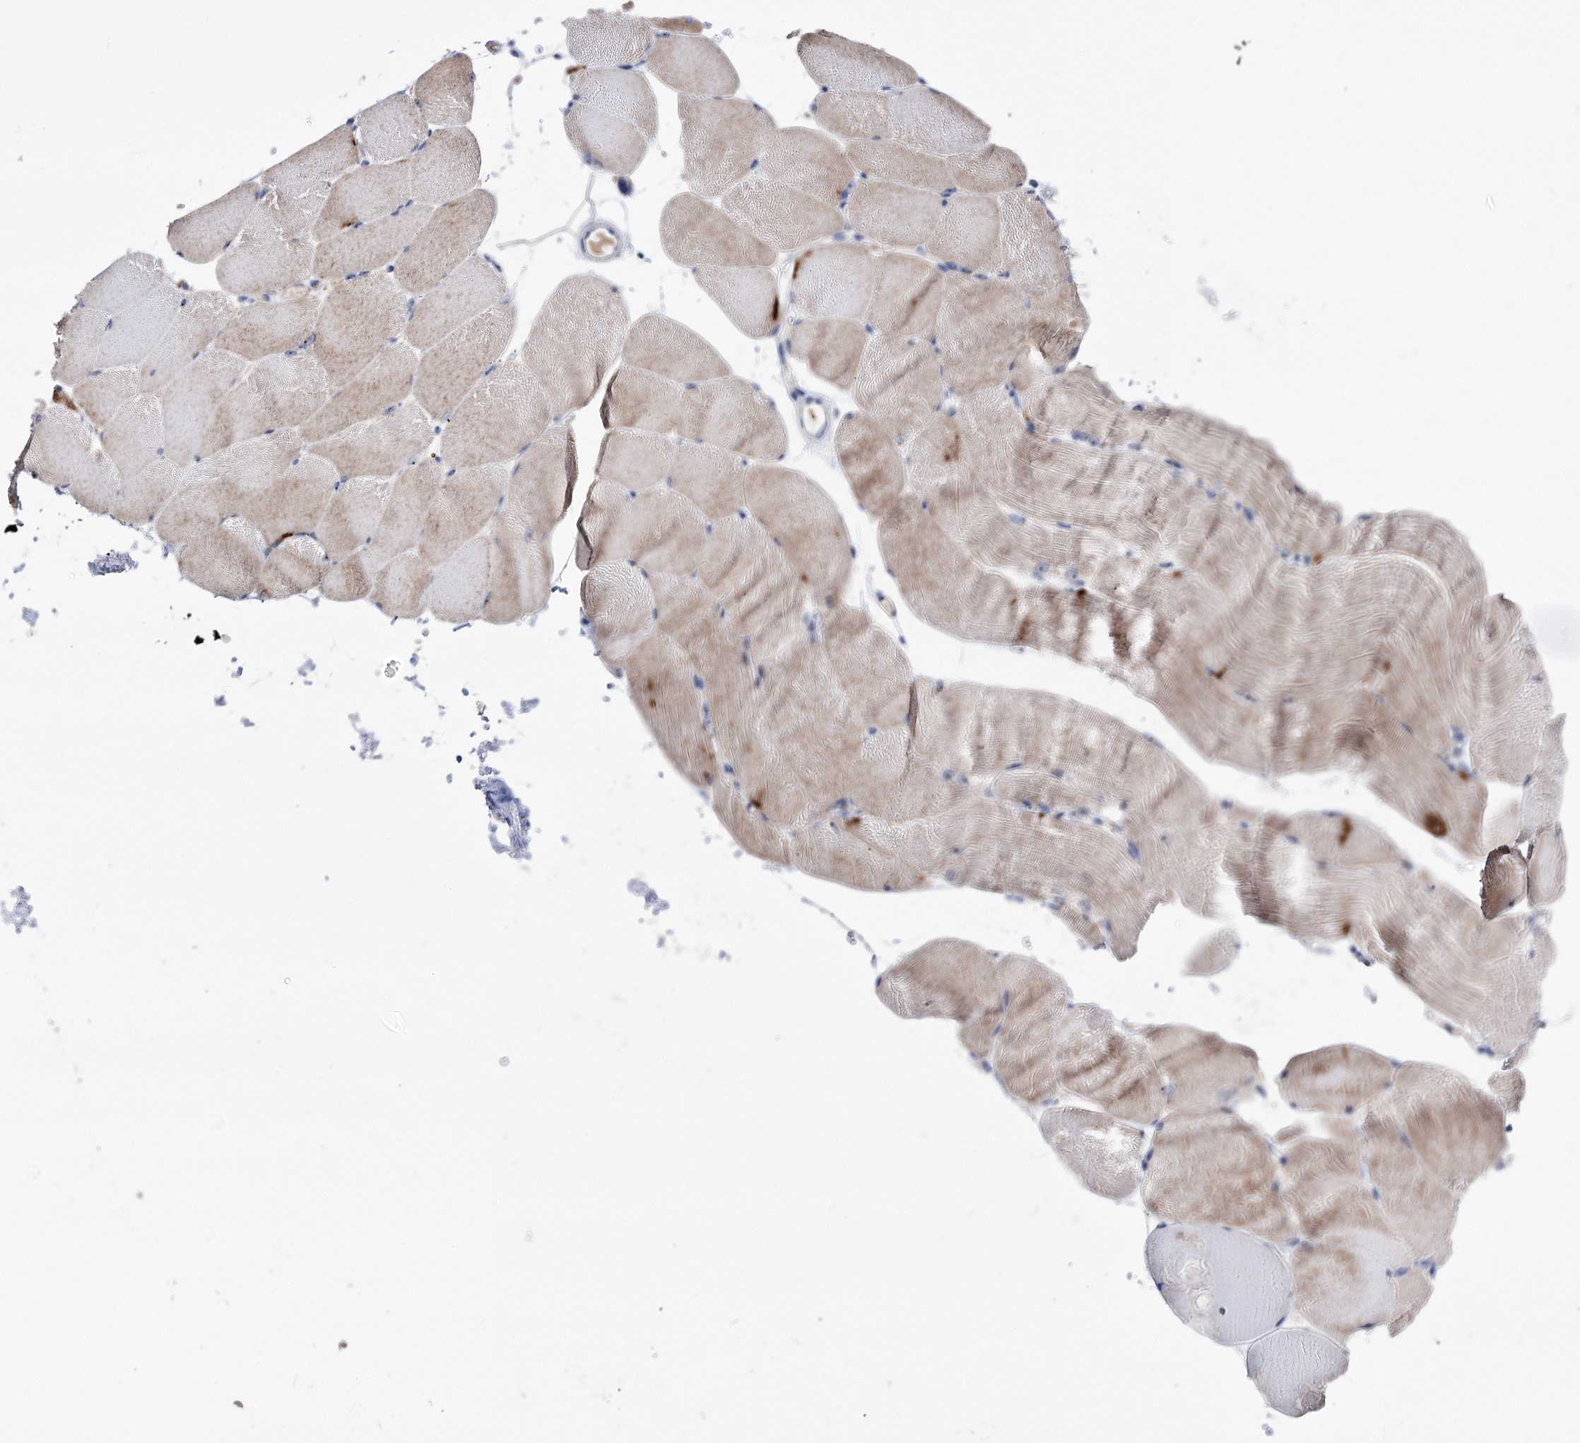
{"staining": {"intensity": "moderate", "quantity": "<25%", "location": "cytoplasmic/membranous"}, "tissue": "skeletal muscle", "cell_type": "Myocytes", "image_type": "normal", "snomed": [{"axis": "morphology", "description": "Normal tissue, NOS"}, {"axis": "topography", "description": "Skeletal muscle"}, {"axis": "topography", "description": "Parathyroid gland"}], "caption": "Immunohistochemistry staining of benign skeletal muscle, which displays low levels of moderate cytoplasmic/membranous positivity in about <25% of myocytes indicating moderate cytoplasmic/membranous protein expression. The staining was performed using DAB (3,3'-diaminobenzidine) (brown) for protein detection and nuclei were counterstained in hematoxylin (blue).", "gene": "PCGF5", "patient": {"sex": "female", "age": 37}}